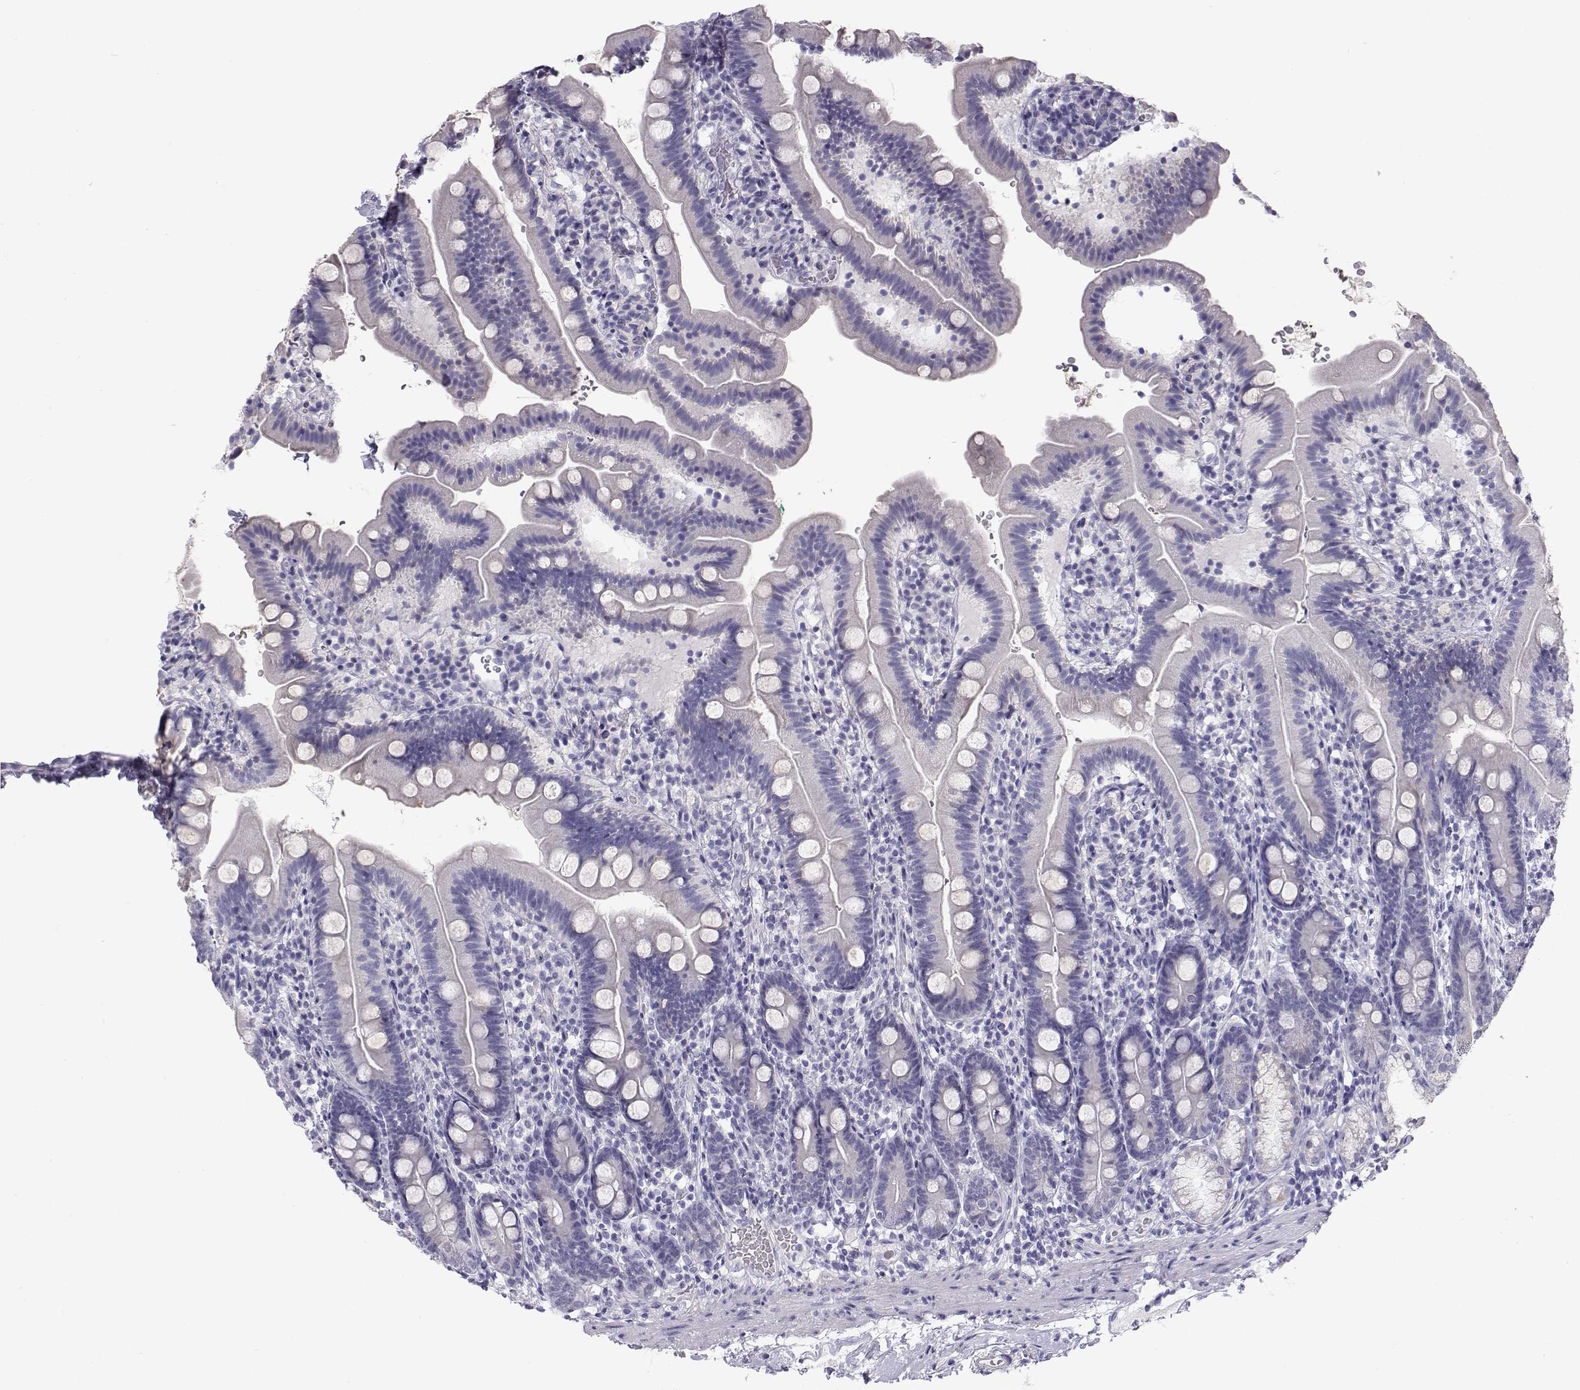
{"staining": {"intensity": "negative", "quantity": "none", "location": "none"}, "tissue": "duodenum", "cell_type": "Glandular cells", "image_type": "normal", "snomed": [{"axis": "morphology", "description": "Normal tissue, NOS"}, {"axis": "topography", "description": "Duodenum"}], "caption": "Immunohistochemistry (IHC) histopathology image of normal human duodenum stained for a protein (brown), which shows no positivity in glandular cells. Nuclei are stained in blue.", "gene": "KCNMB4", "patient": {"sex": "female", "age": 67}}